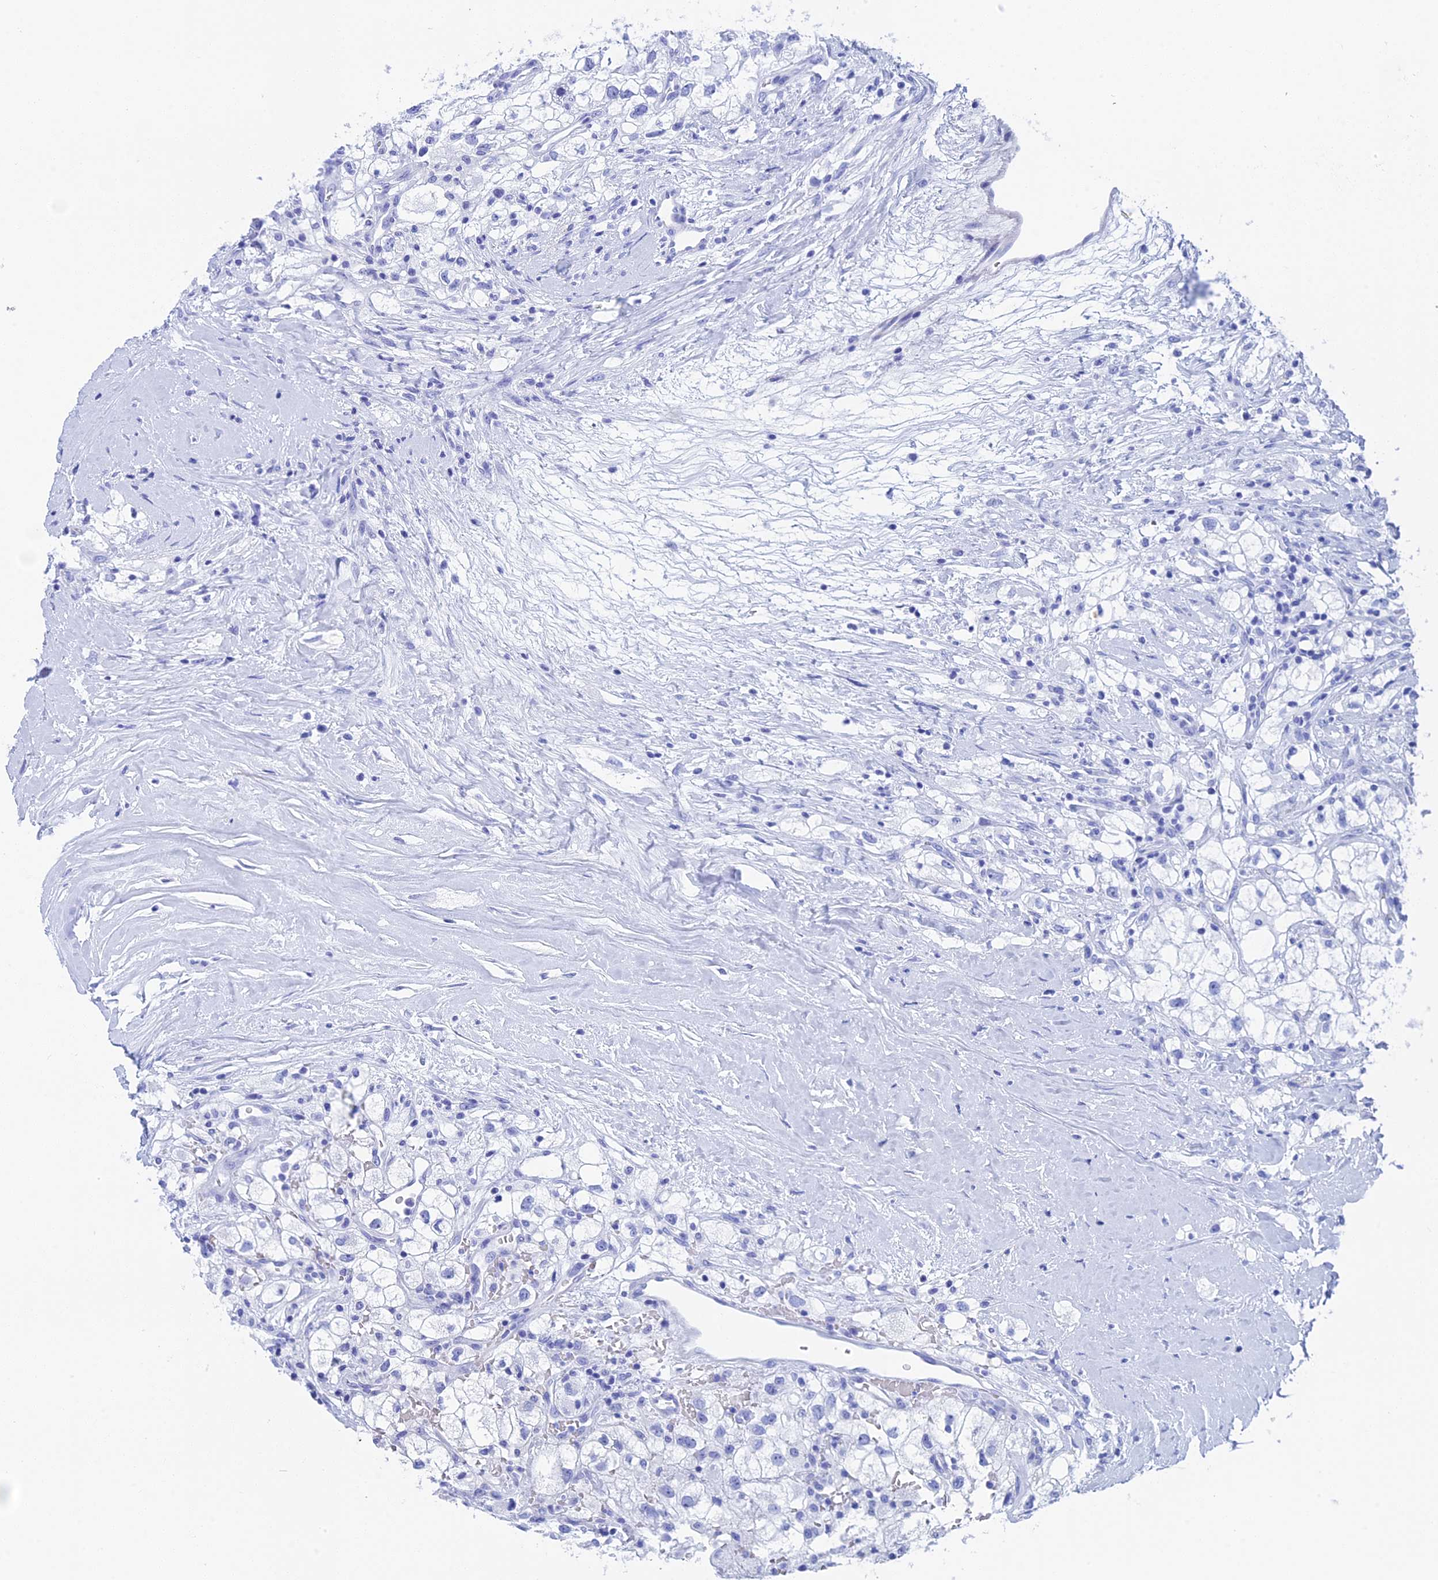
{"staining": {"intensity": "negative", "quantity": "none", "location": "none"}, "tissue": "renal cancer", "cell_type": "Tumor cells", "image_type": "cancer", "snomed": [{"axis": "morphology", "description": "Adenocarcinoma, NOS"}, {"axis": "topography", "description": "Kidney"}], "caption": "Immunohistochemical staining of human renal adenocarcinoma exhibits no significant staining in tumor cells.", "gene": "TEX101", "patient": {"sex": "male", "age": 59}}